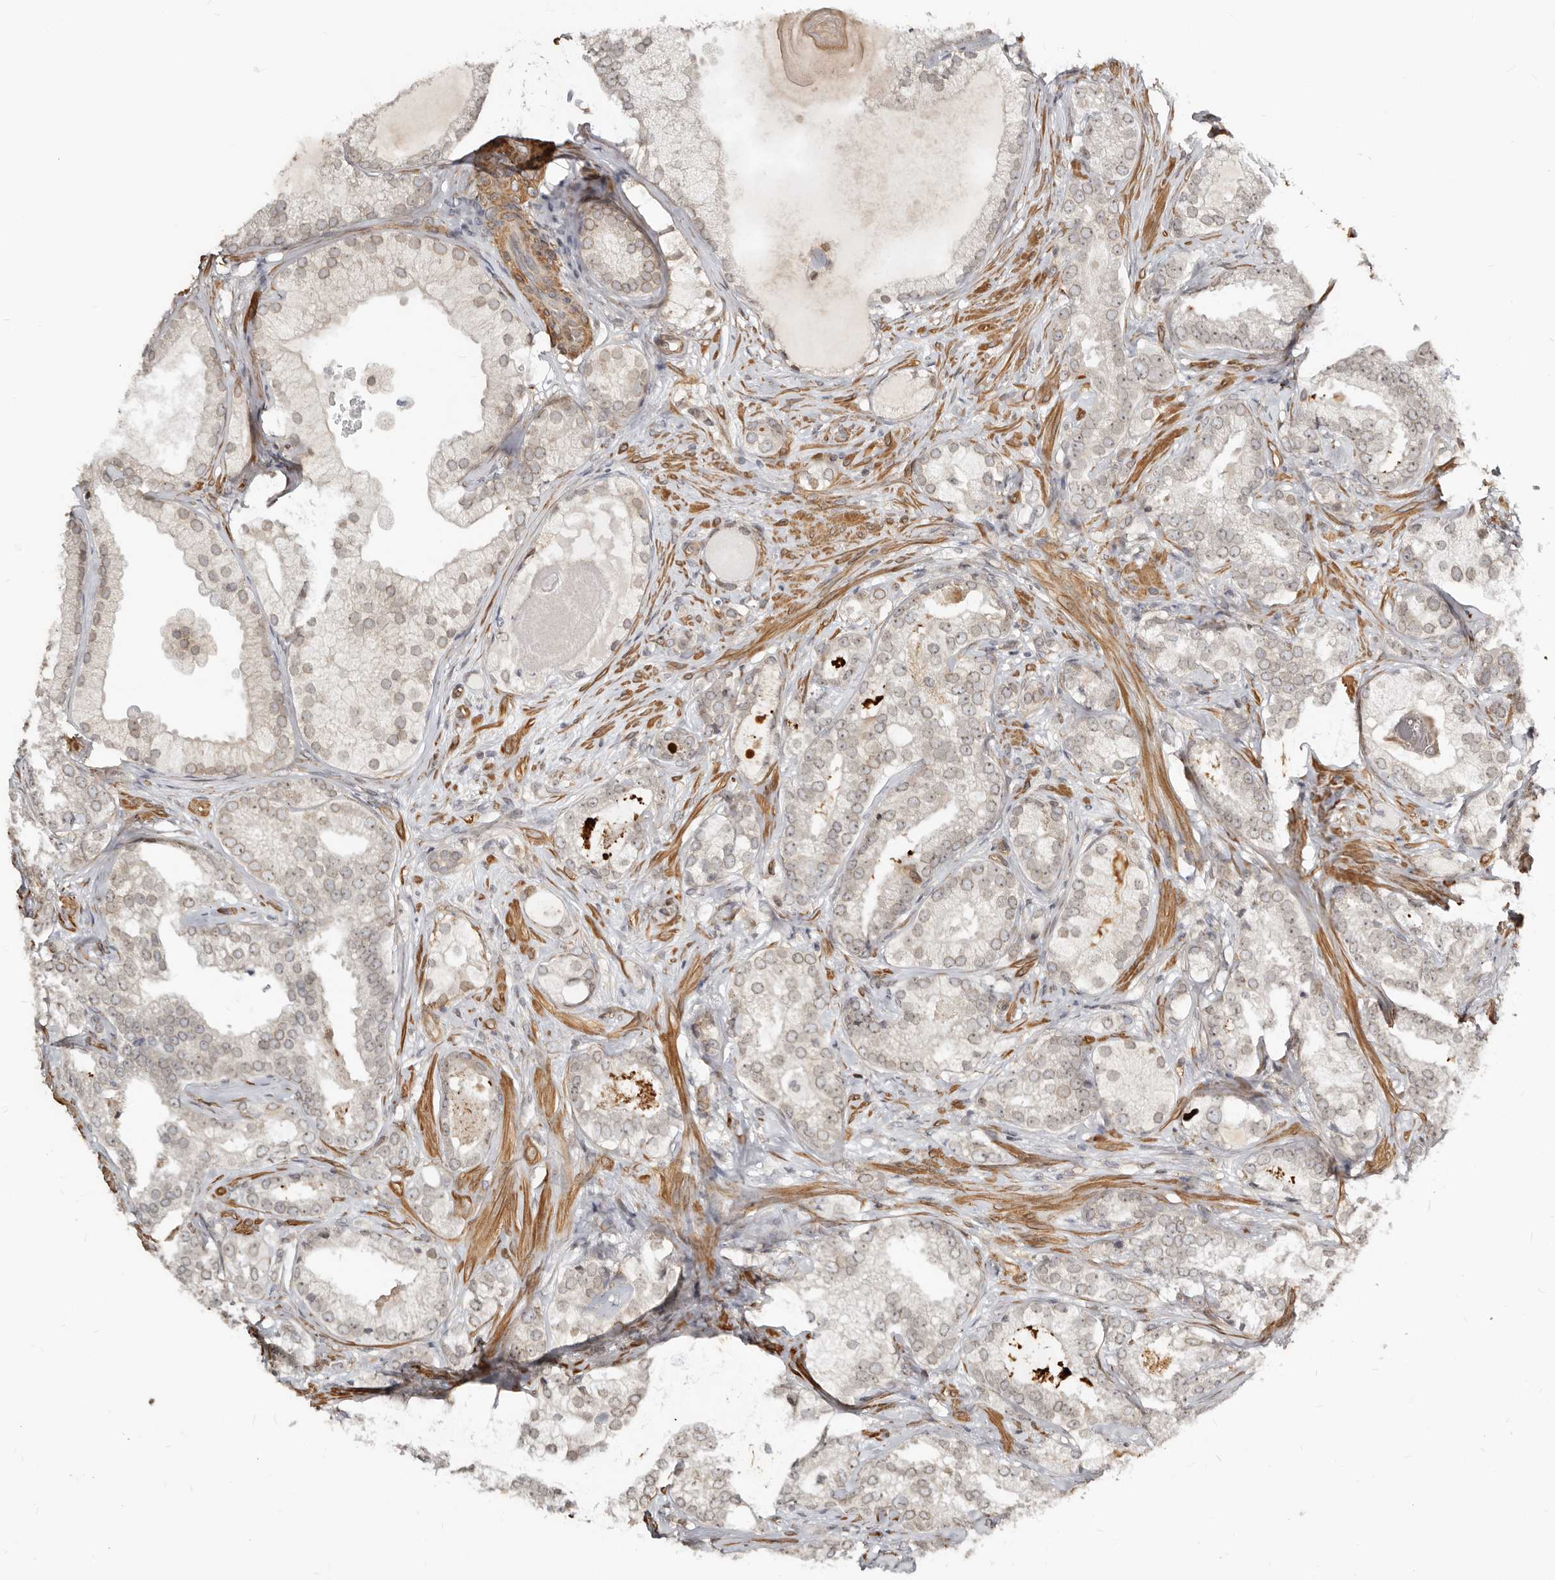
{"staining": {"intensity": "weak", "quantity": "25%-75%", "location": "cytoplasmic/membranous,nuclear"}, "tissue": "prostate cancer", "cell_type": "Tumor cells", "image_type": "cancer", "snomed": [{"axis": "morphology", "description": "Normal morphology"}, {"axis": "morphology", "description": "Adenocarcinoma, Low grade"}, {"axis": "topography", "description": "Prostate"}], "caption": "This is a histology image of IHC staining of prostate cancer (low-grade adenocarcinoma), which shows weak positivity in the cytoplasmic/membranous and nuclear of tumor cells.", "gene": "NUP153", "patient": {"sex": "male", "age": 72}}